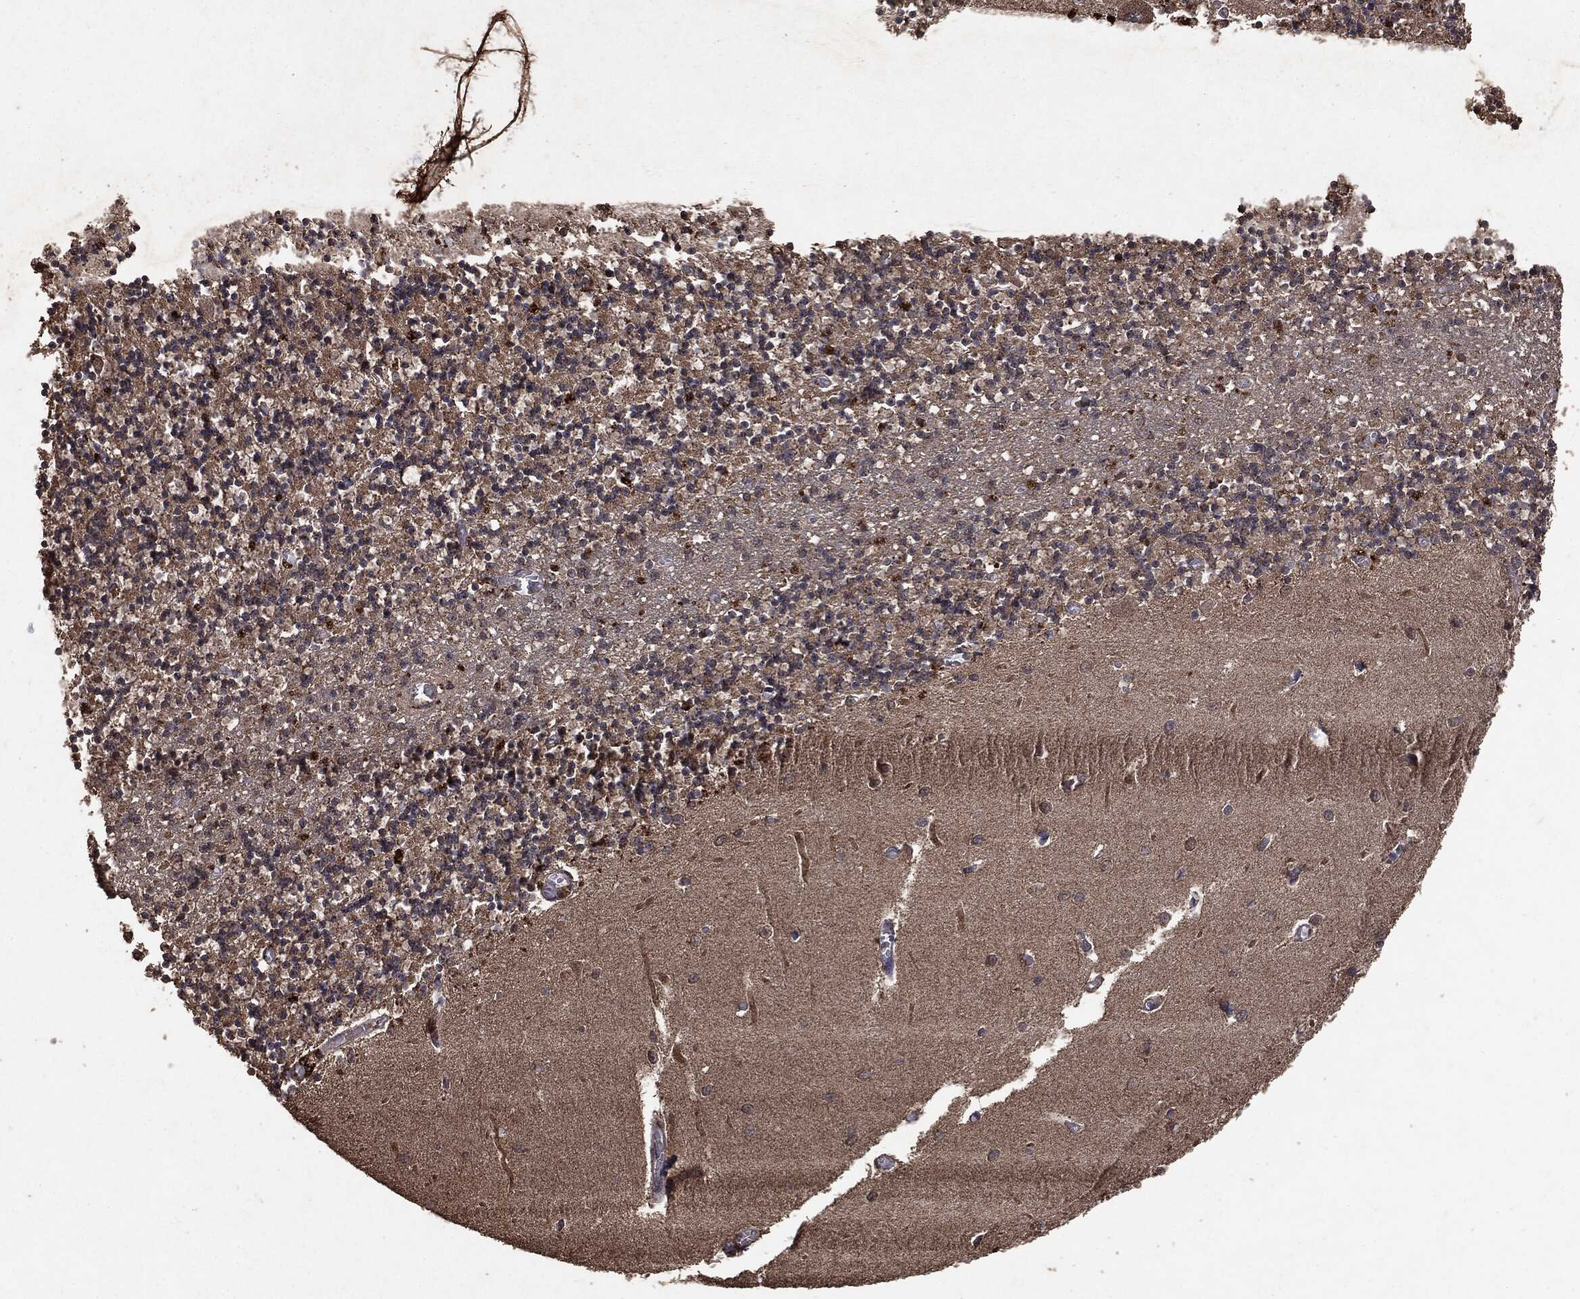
{"staining": {"intensity": "negative", "quantity": "none", "location": "none"}, "tissue": "cerebellum", "cell_type": "Cells in granular layer", "image_type": "normal", "snomed": [{"axis": "morphology", "description": "Normal tissue, NOS"}, {"axis": "topography", "description": "Cerebellum"}], "caption": "This is an IHC image of benign human cerebellum. There is no staining in cells in granular layer.", "gene": "NME1", "patient": {"sex": "female", "age": 64}}